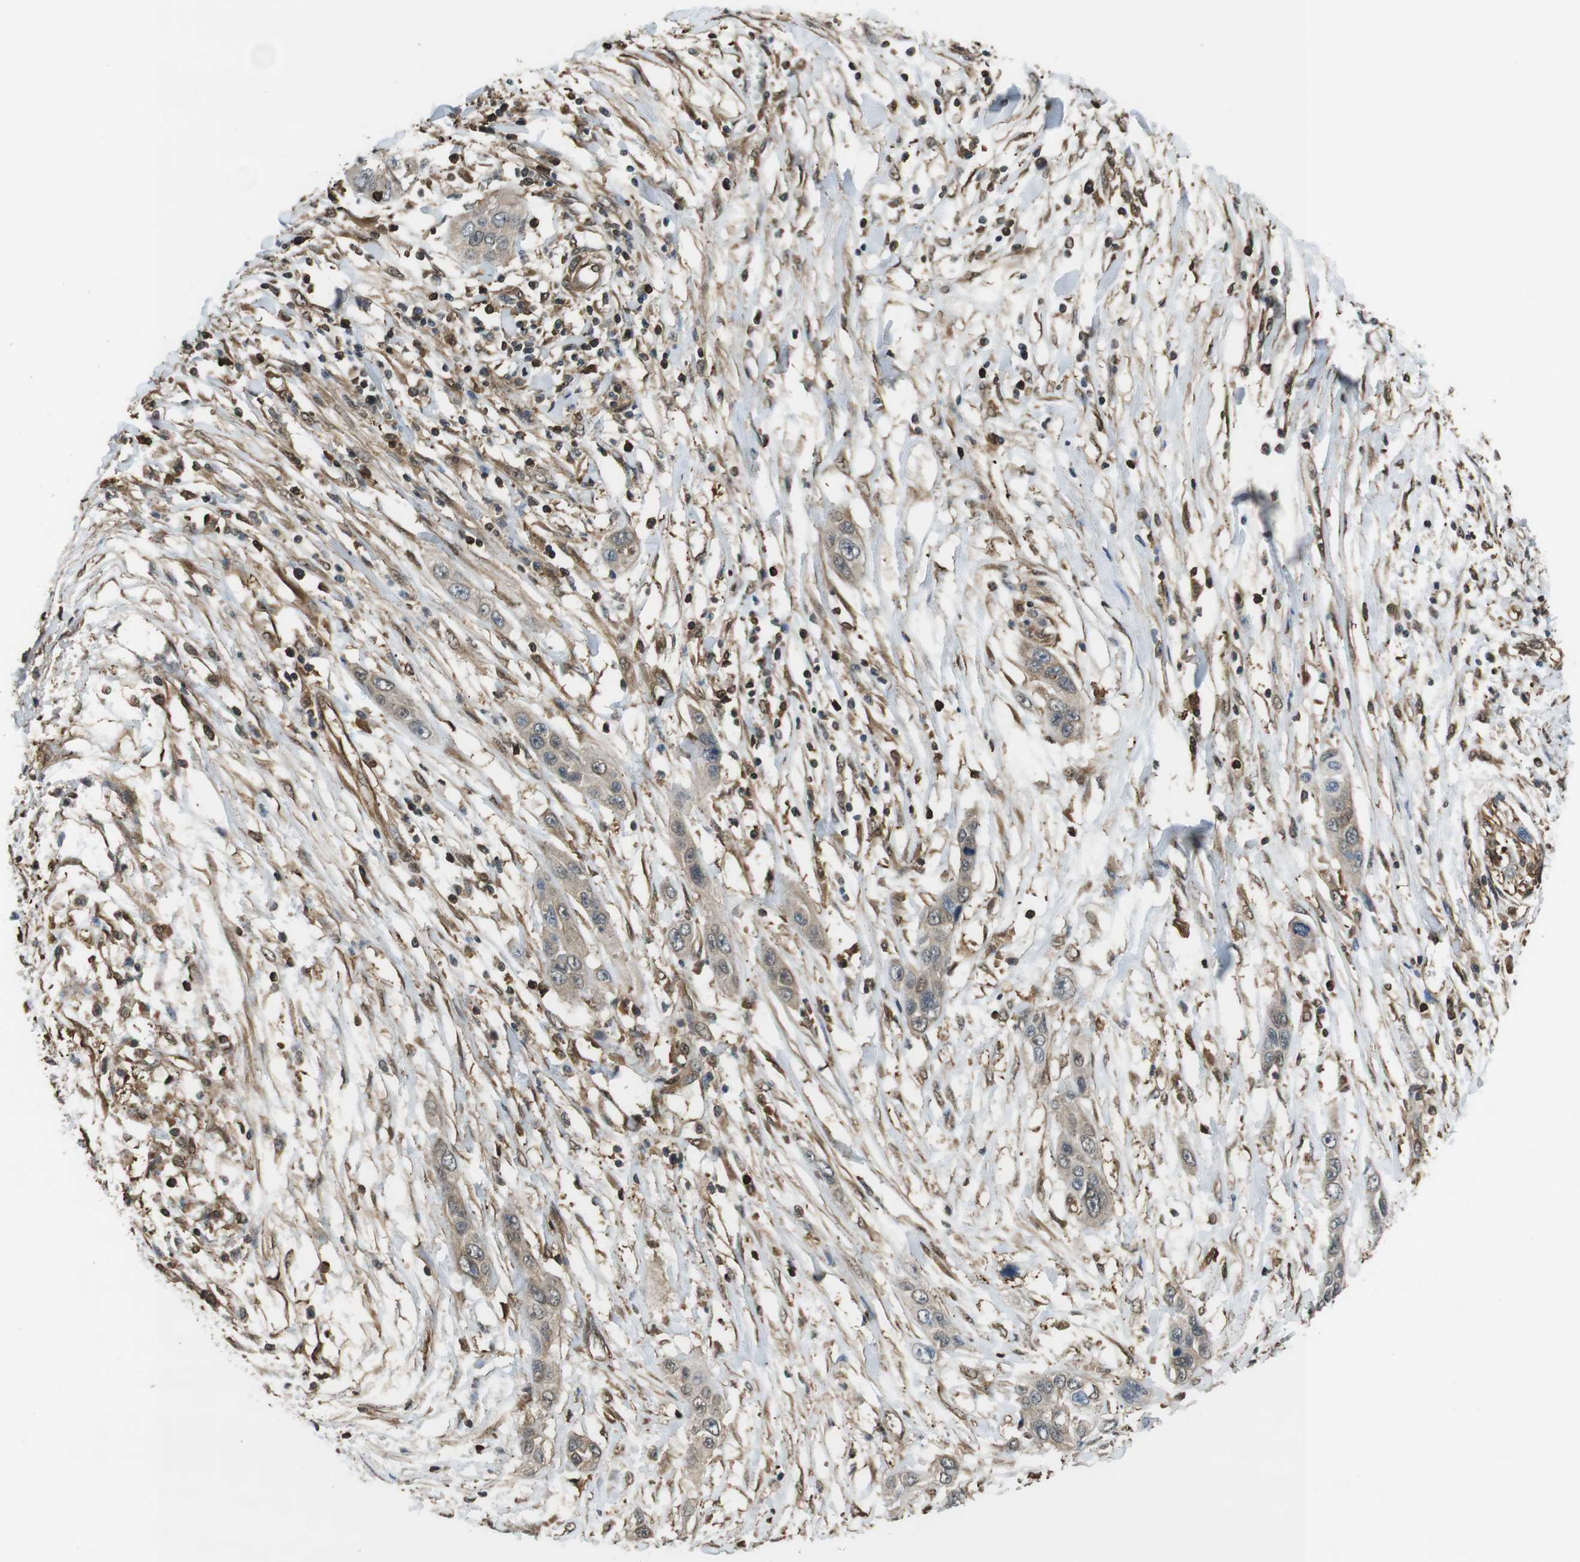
{"staining": {"intensity": "moderate", "quantity": ">75%", "location": "cytoplasmic/membranous"}, "tissue": "pancreatic cancer", "cell_type": "Tumor cells", "image_type": "cancer", "snomed": [{"axis": "morphology", "description": "Adenocarcinoma, NOS"}, {"axis": "topography", "description": "Pancreas"}], "caption": "Immunohistochemistry (IHC) of pancreatic adenocarcinoma reveals medium levels of moderate cytoplasmic/membranous staining in approximately >75% of tumor cells. The protein of interest is shown in brown color, while the nuclei are stained blue.", "gene": "ARHGDIA", "patient": {"sex": "female", "age": 70}}